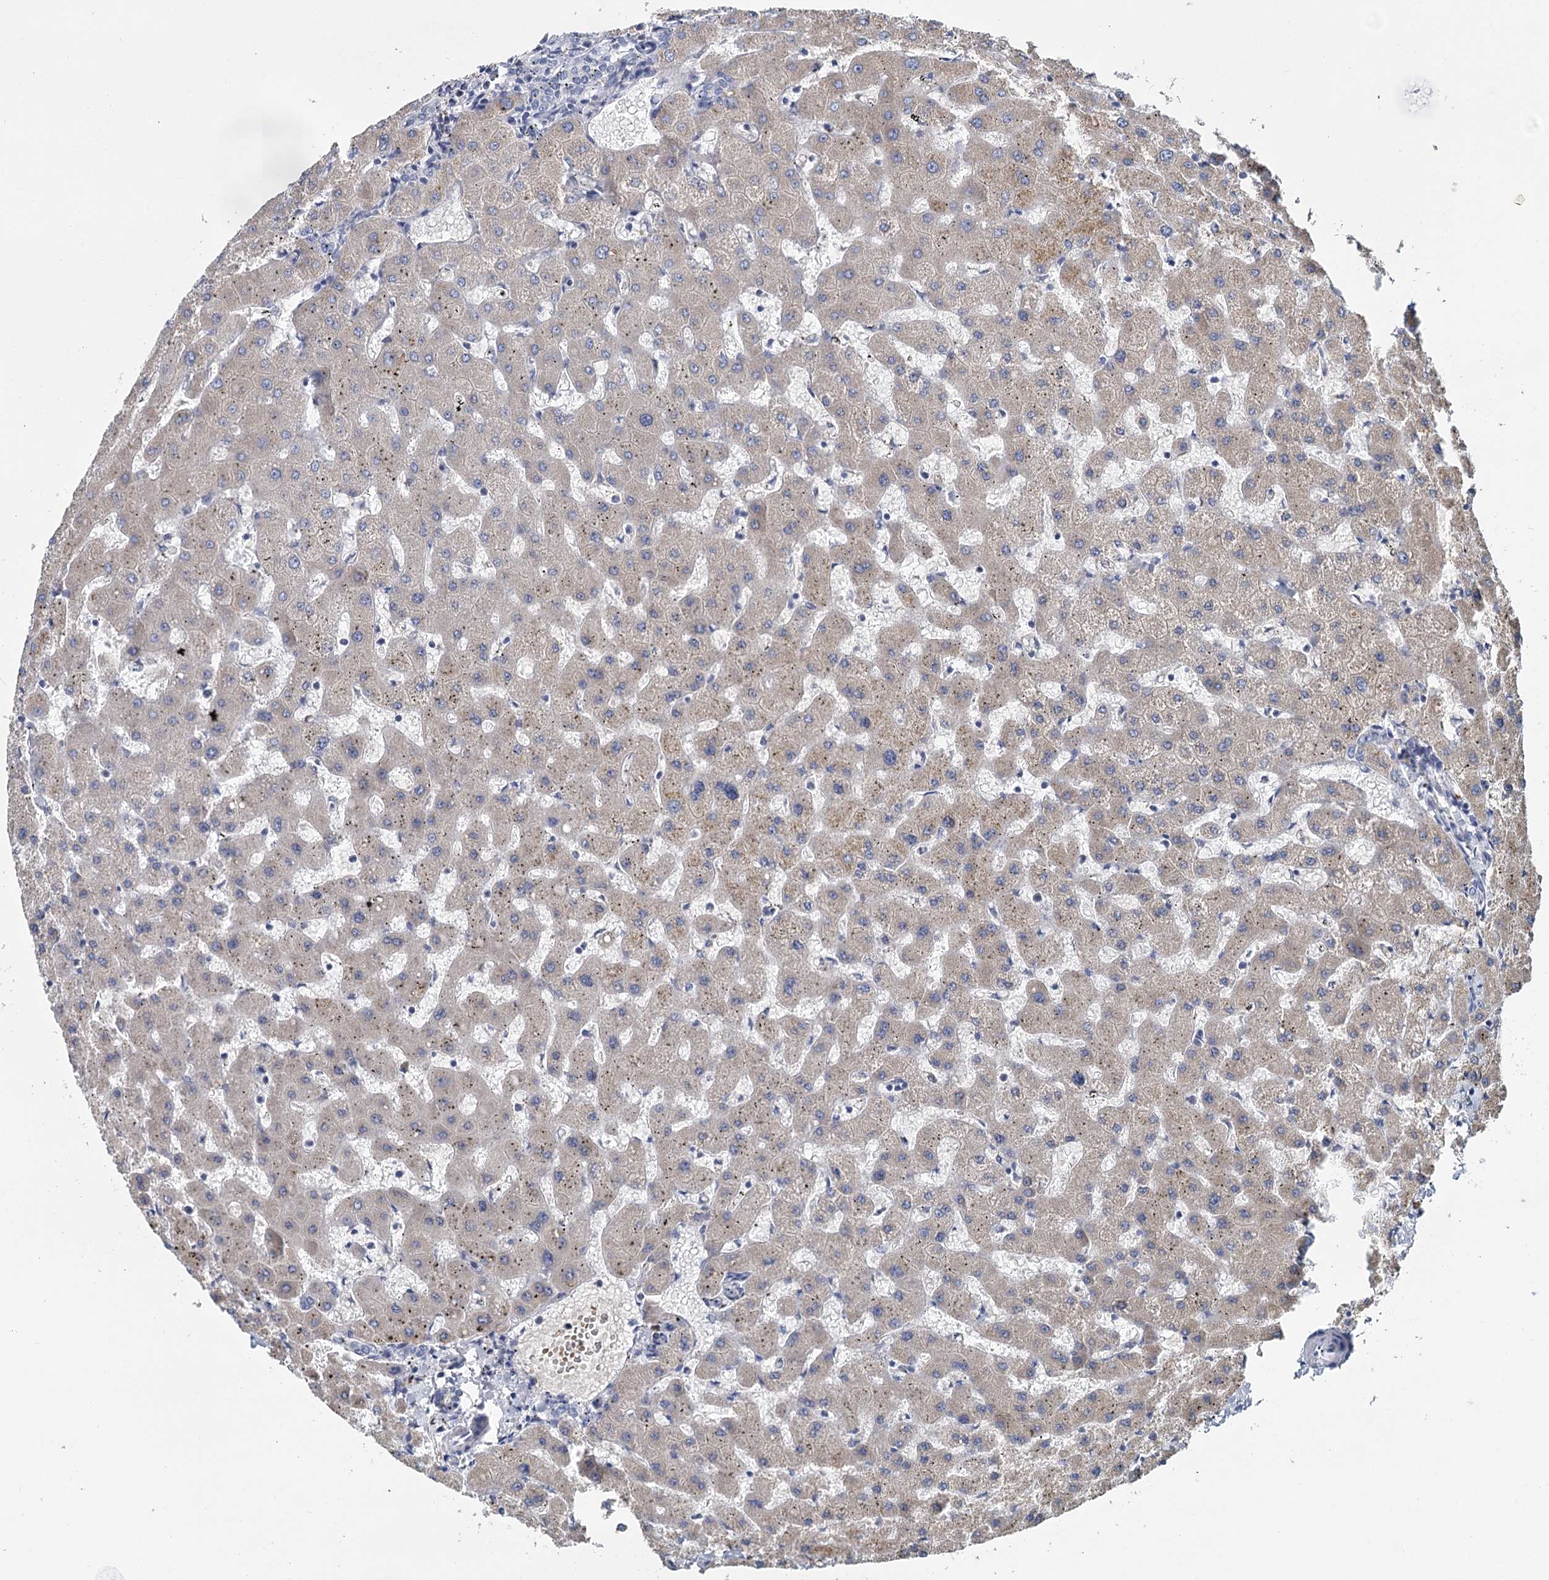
{"staining": {"intensity": "negative", "quantity": "none", "location": "none"}, "tissue": "liver", "cell_type": "Cholangiocytes", "image_type": "normal", "snomed": [{"axis": "morphology", "description": "Normal tissue, NOS"}, {"axis": "topography", "description": "Liver"}], "caption": "DAB immunohistochemical staining of benign liver shows no significant staining in cholangiocytes. The staining was performed using DAB to visualize the protein expression in brown, while the nuclei were stained in blue with hematoxylin (Magnification: 20x).", "gene": "ANKRD16", "patient": {"sex": "female", "age": 63}}